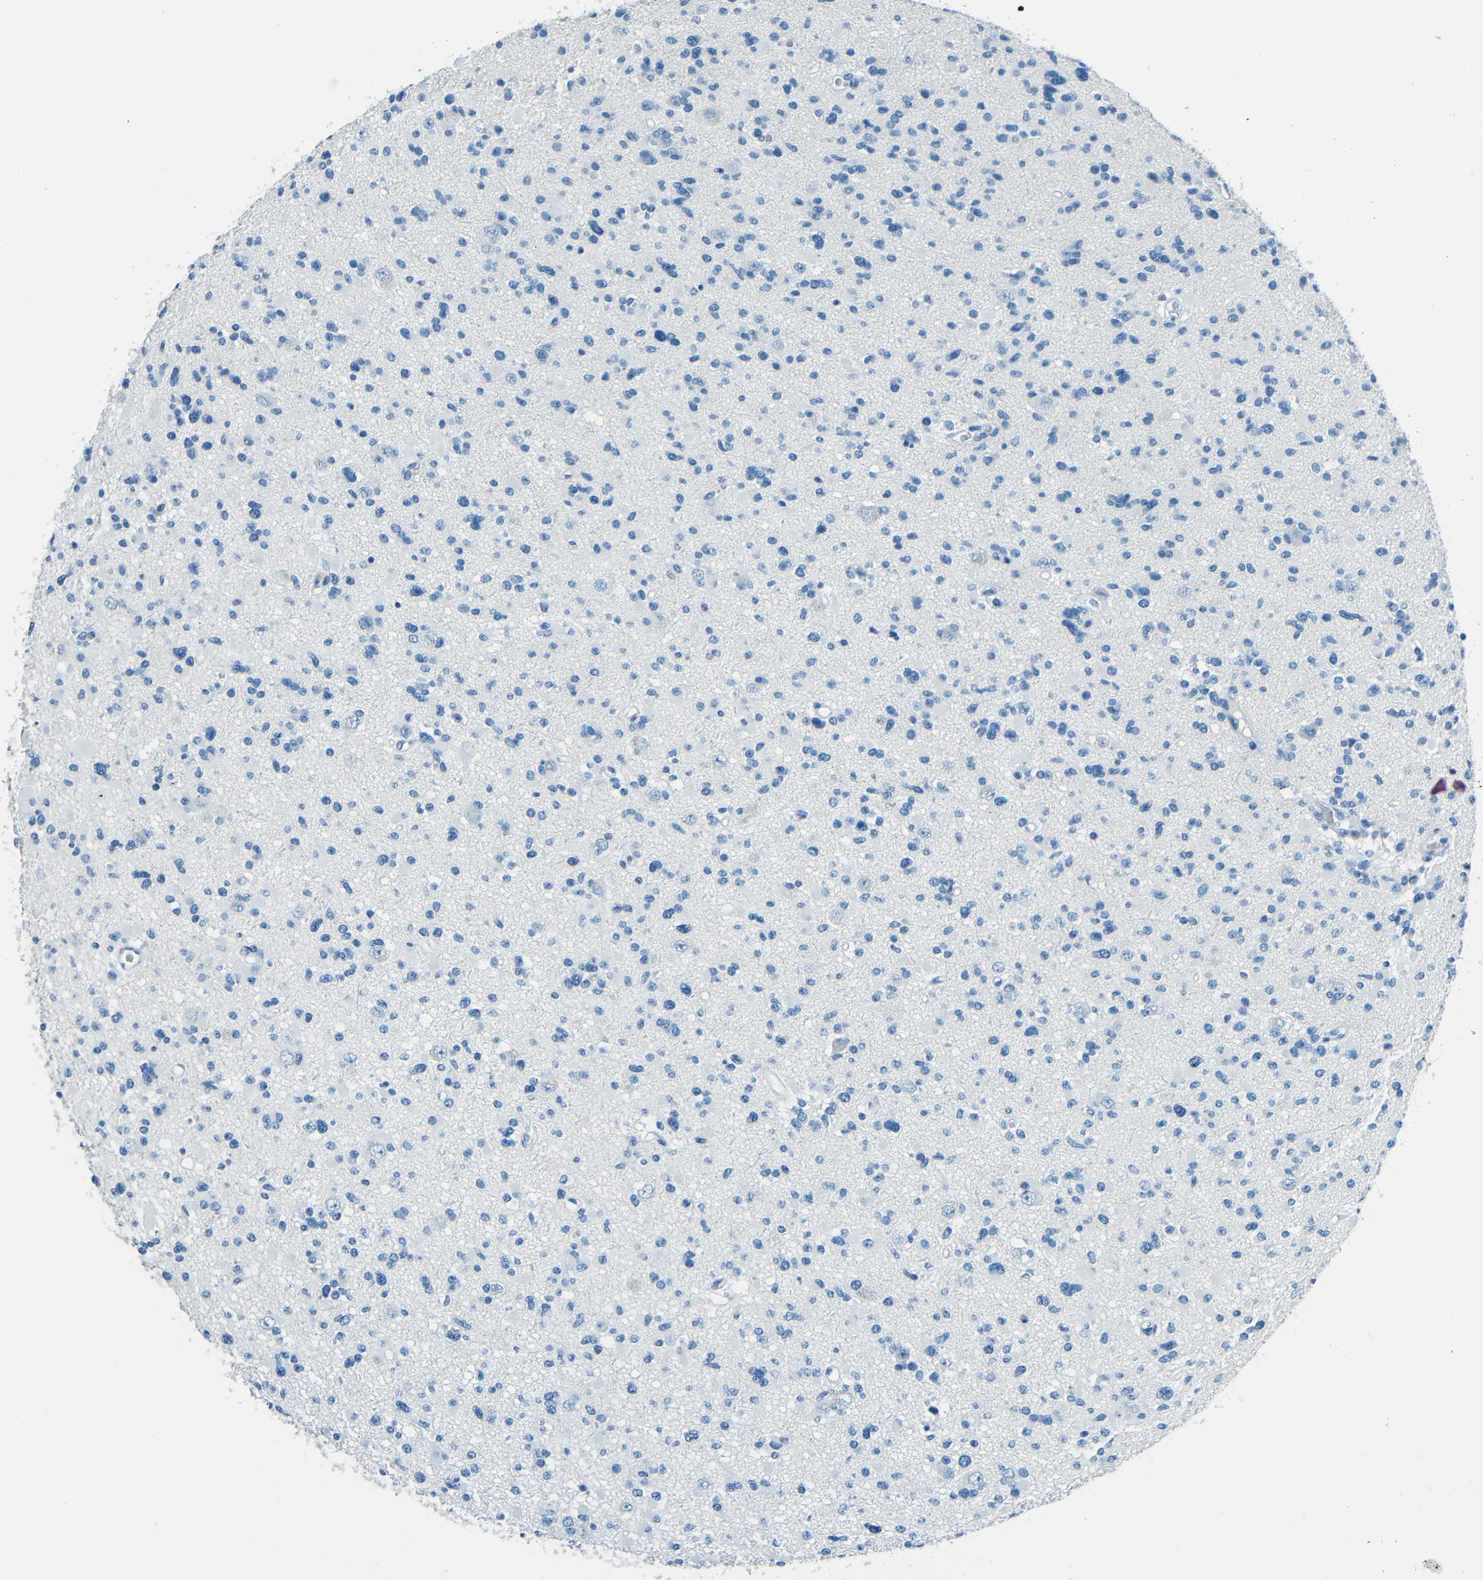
{"staining": {"intensity": "negative", "quantity": "none", "location": "none"}, "tissue": "glioma", "cell_type": "Tumor cells", "image_type": "cancer", "snomed": [{"axis": "morphology", "description": "Glioma, malignant, Low grade"}, {"axis": "topography", "description": "Brain"}], "caption": "There is no significant expression in tumor cells of low-grade glioma (malignant). (DAB (3,3'-diaminobenzidine) IHC visualized using brightfield microscopy, high magnification).", "gene": "FBN2", "patient": {"sex": "female", "age": 22}}